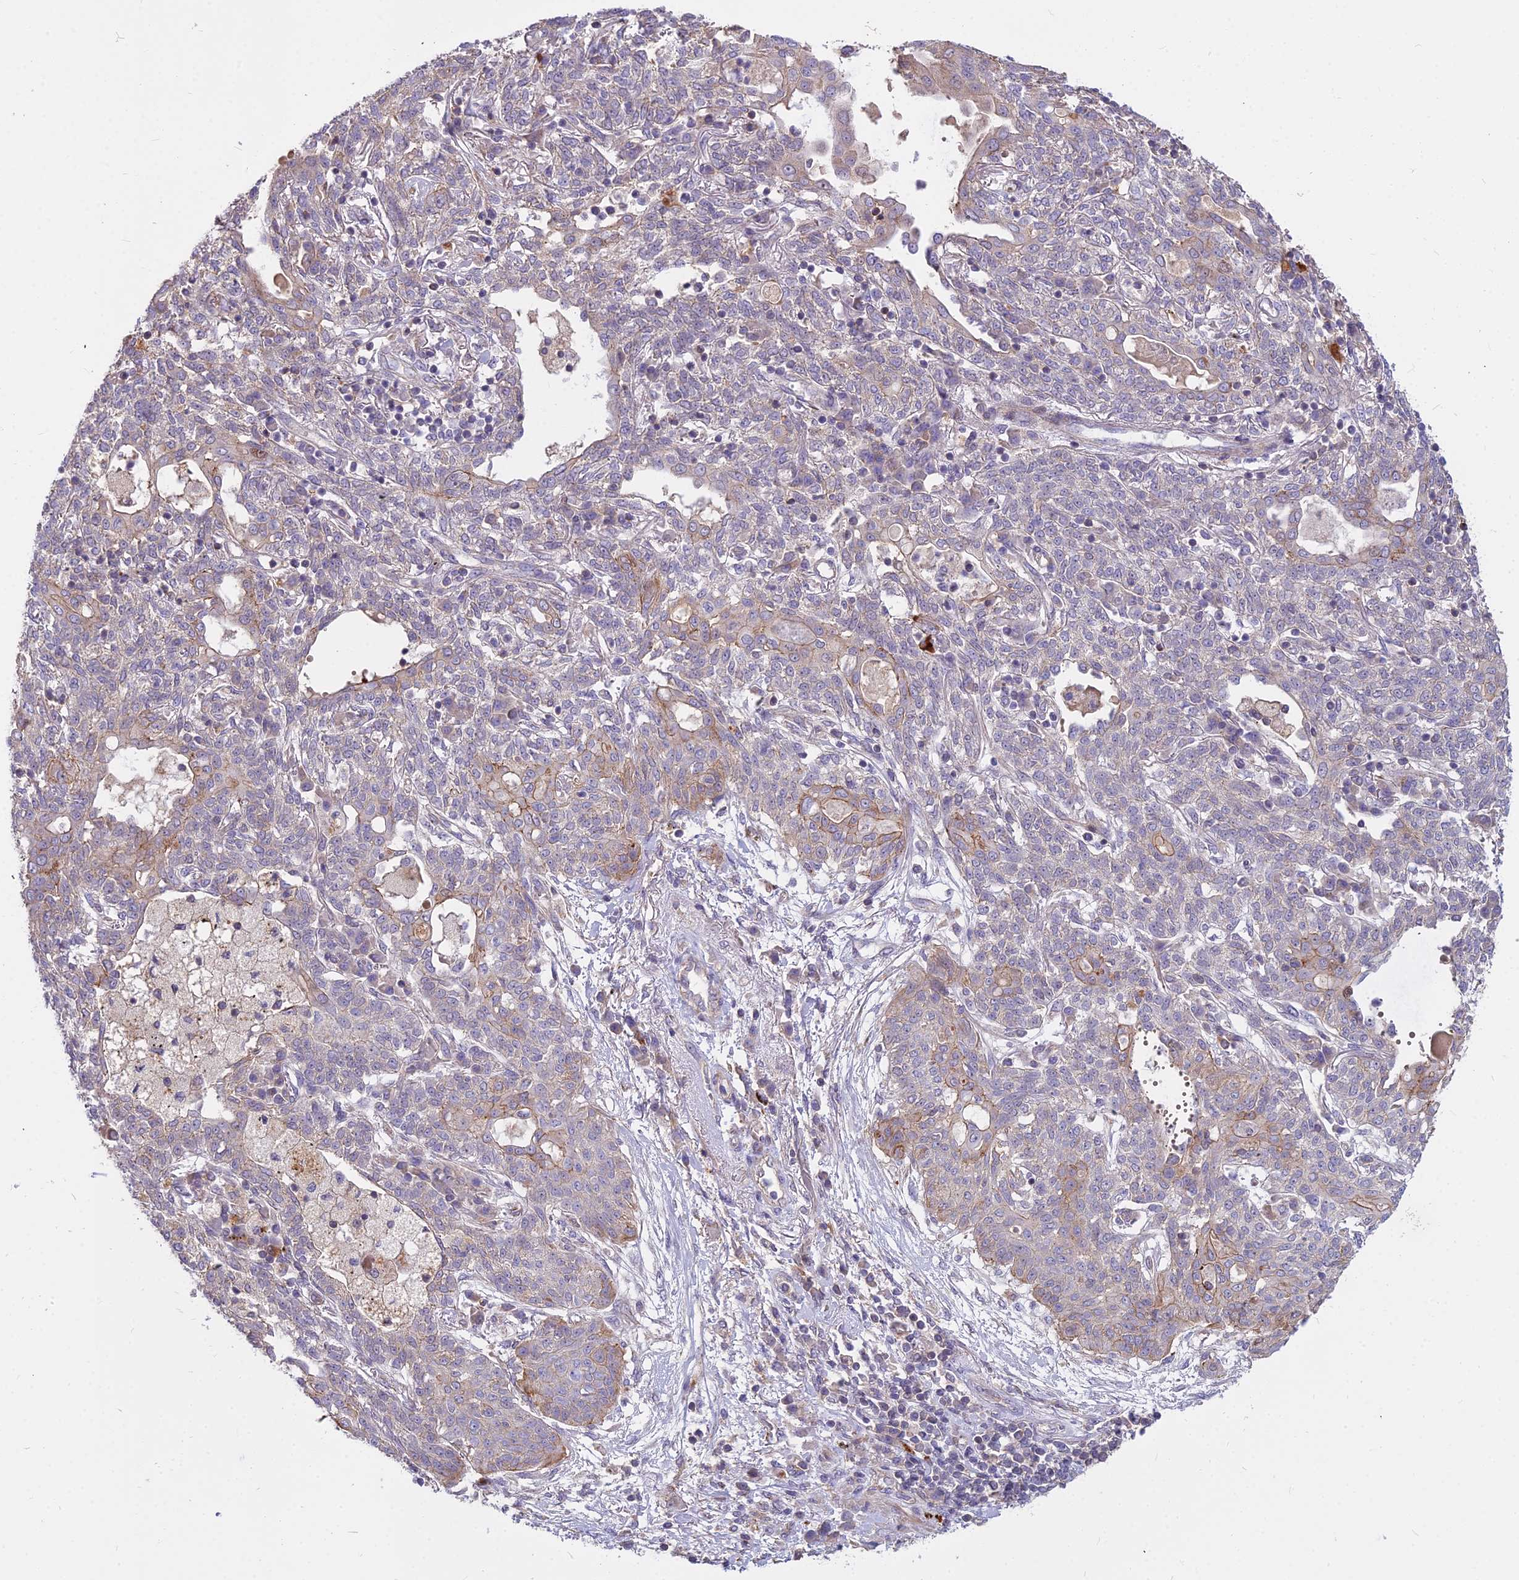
{"staining": {"intensity": "weak", "quantity": "<25%", "location": "cytoplasmic/membranous"}, "tissue": "lung cancer", "cell_type": "Tumor cells", "image_type": "cancer", "snomed": [{"axis": "morphology", "description": "Squamous cell carcinoma, NOS"}, {"axis": "topography", "description": "Lung"}], "caption": "Histopathology image shows no protein expression in tumor cells of lung squamous cell carcinoma tissue.", "gene": "GLYATL3", "patient": {"sex": "female", "age": 70}}